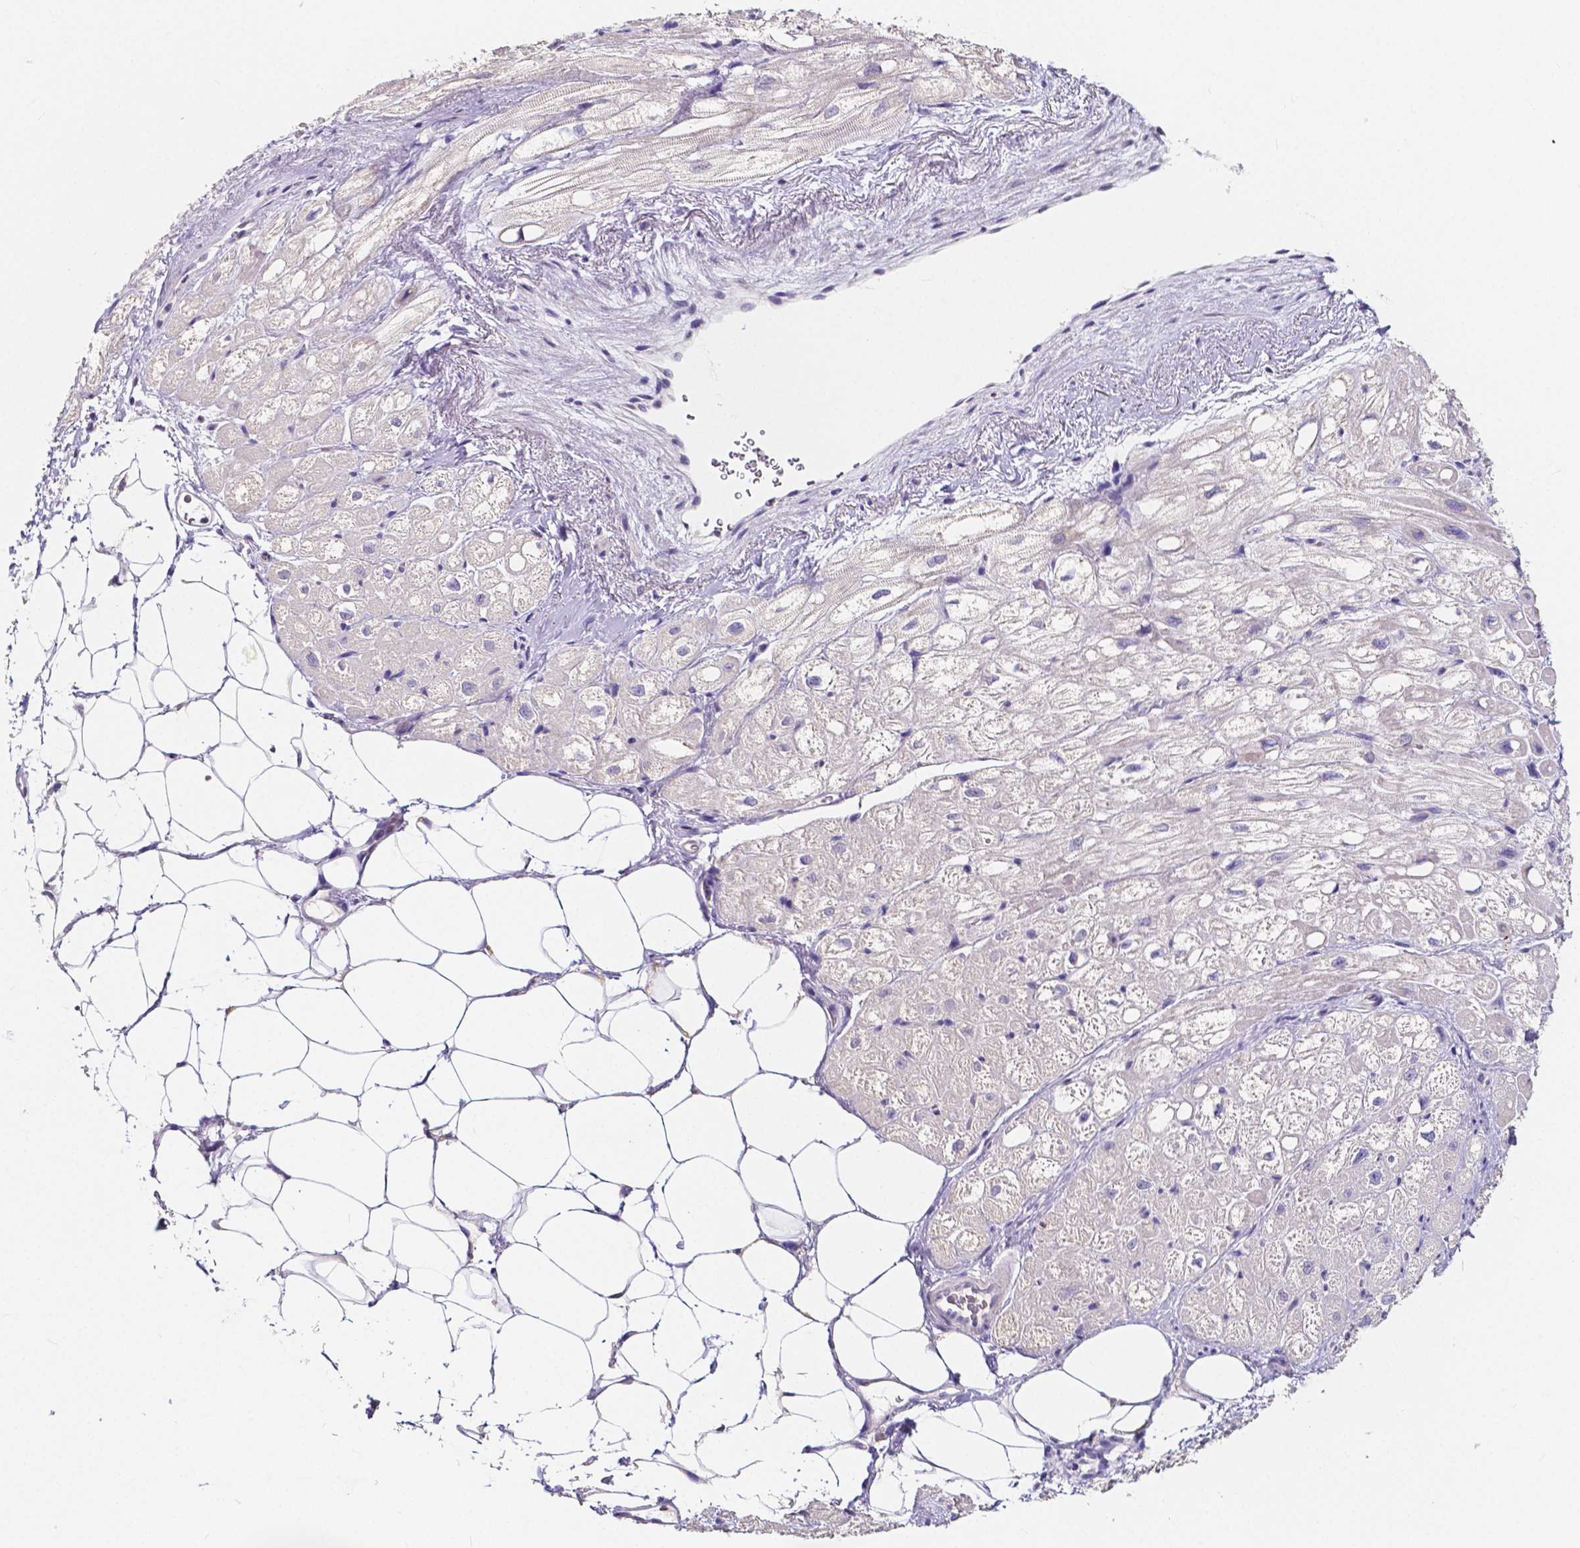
{"staining": {"intensity": "negative", "quantity": "none", "location": "none"}, "tissue": "heart muscle", "cell_type": "Cardiomyocytes", "image_type": "normal", "snomed": [{"axis": "morphology", "description": "Normal tissue, NOS"}, {"axis": "topography", "description": "Heart"}], "caption": "The immunohistochemistry (IHC) histopathology image has no significant positivity in cardiomyocytes of heart muscle. (DAB (3,3'-diaminobenzidine) immunohistochemistry (IHC) visualized using brightfield microscopy, high magnification).", "gene": "ACP5", "patient": {"sex": "female", "age": 69}}